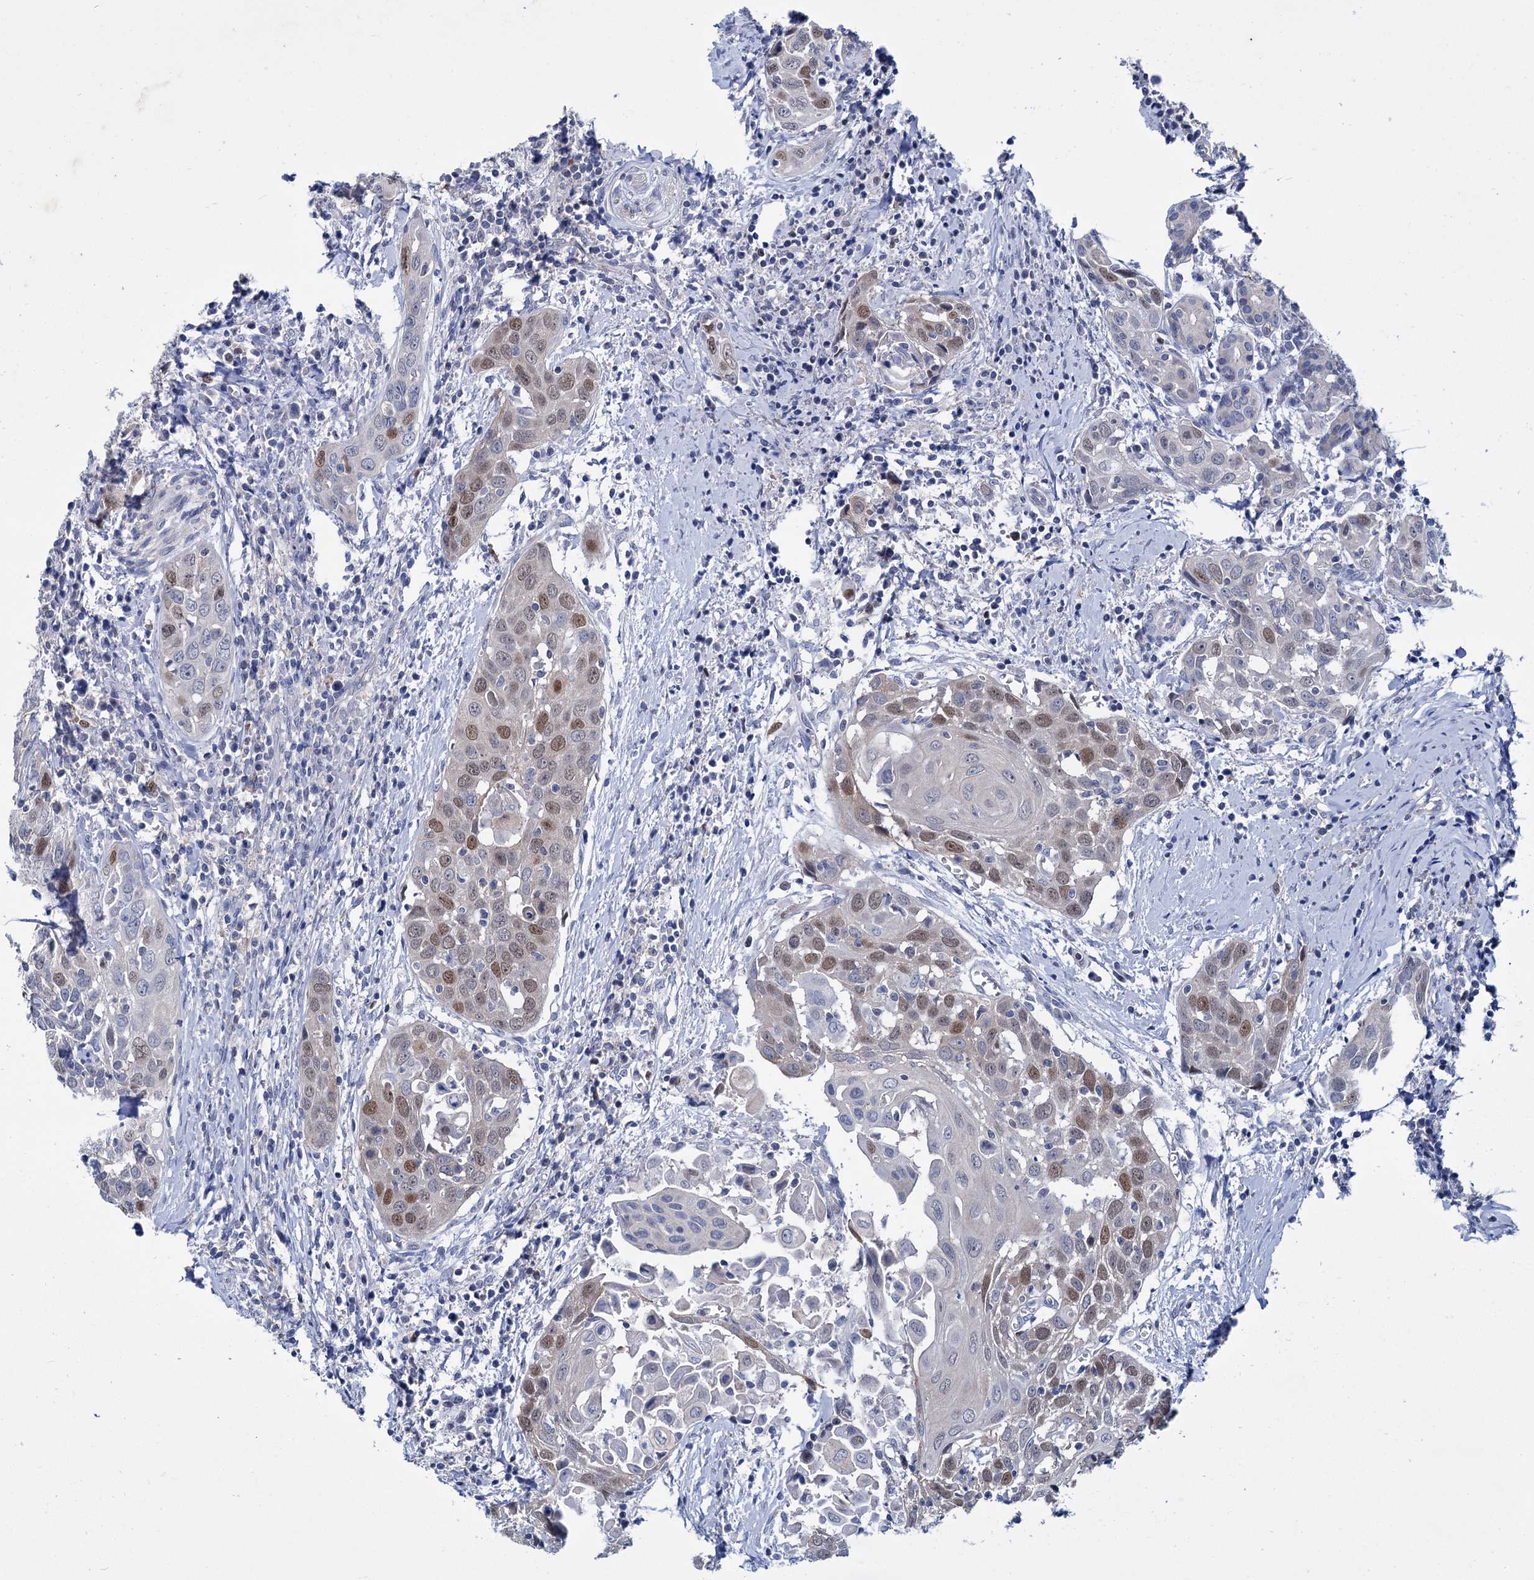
{"staining": {"intensity": "moderate", "quantity": "25%-75%", "location": "nuclear"}, "tissue": "head and neck cancer", "cell_type": "Tumor cells", "image_type": "cancer", "snomed": [{"axis": "morphology", "description": "Squamous cell carcinoma, NOS"}, {"axis": "topography", "description": "Oral tissue"}, {"axis": "topography", "description": "Head-Neck"}], "caption": "This is a photomicrograph of immunohistochemistry staining of head and neck cancer (squamous cell carcinoma), which shows moderate staining in the nuclear of tumor cells.", "gene": "FAM111B", "patient": {"sex": "female", "age": 50}}